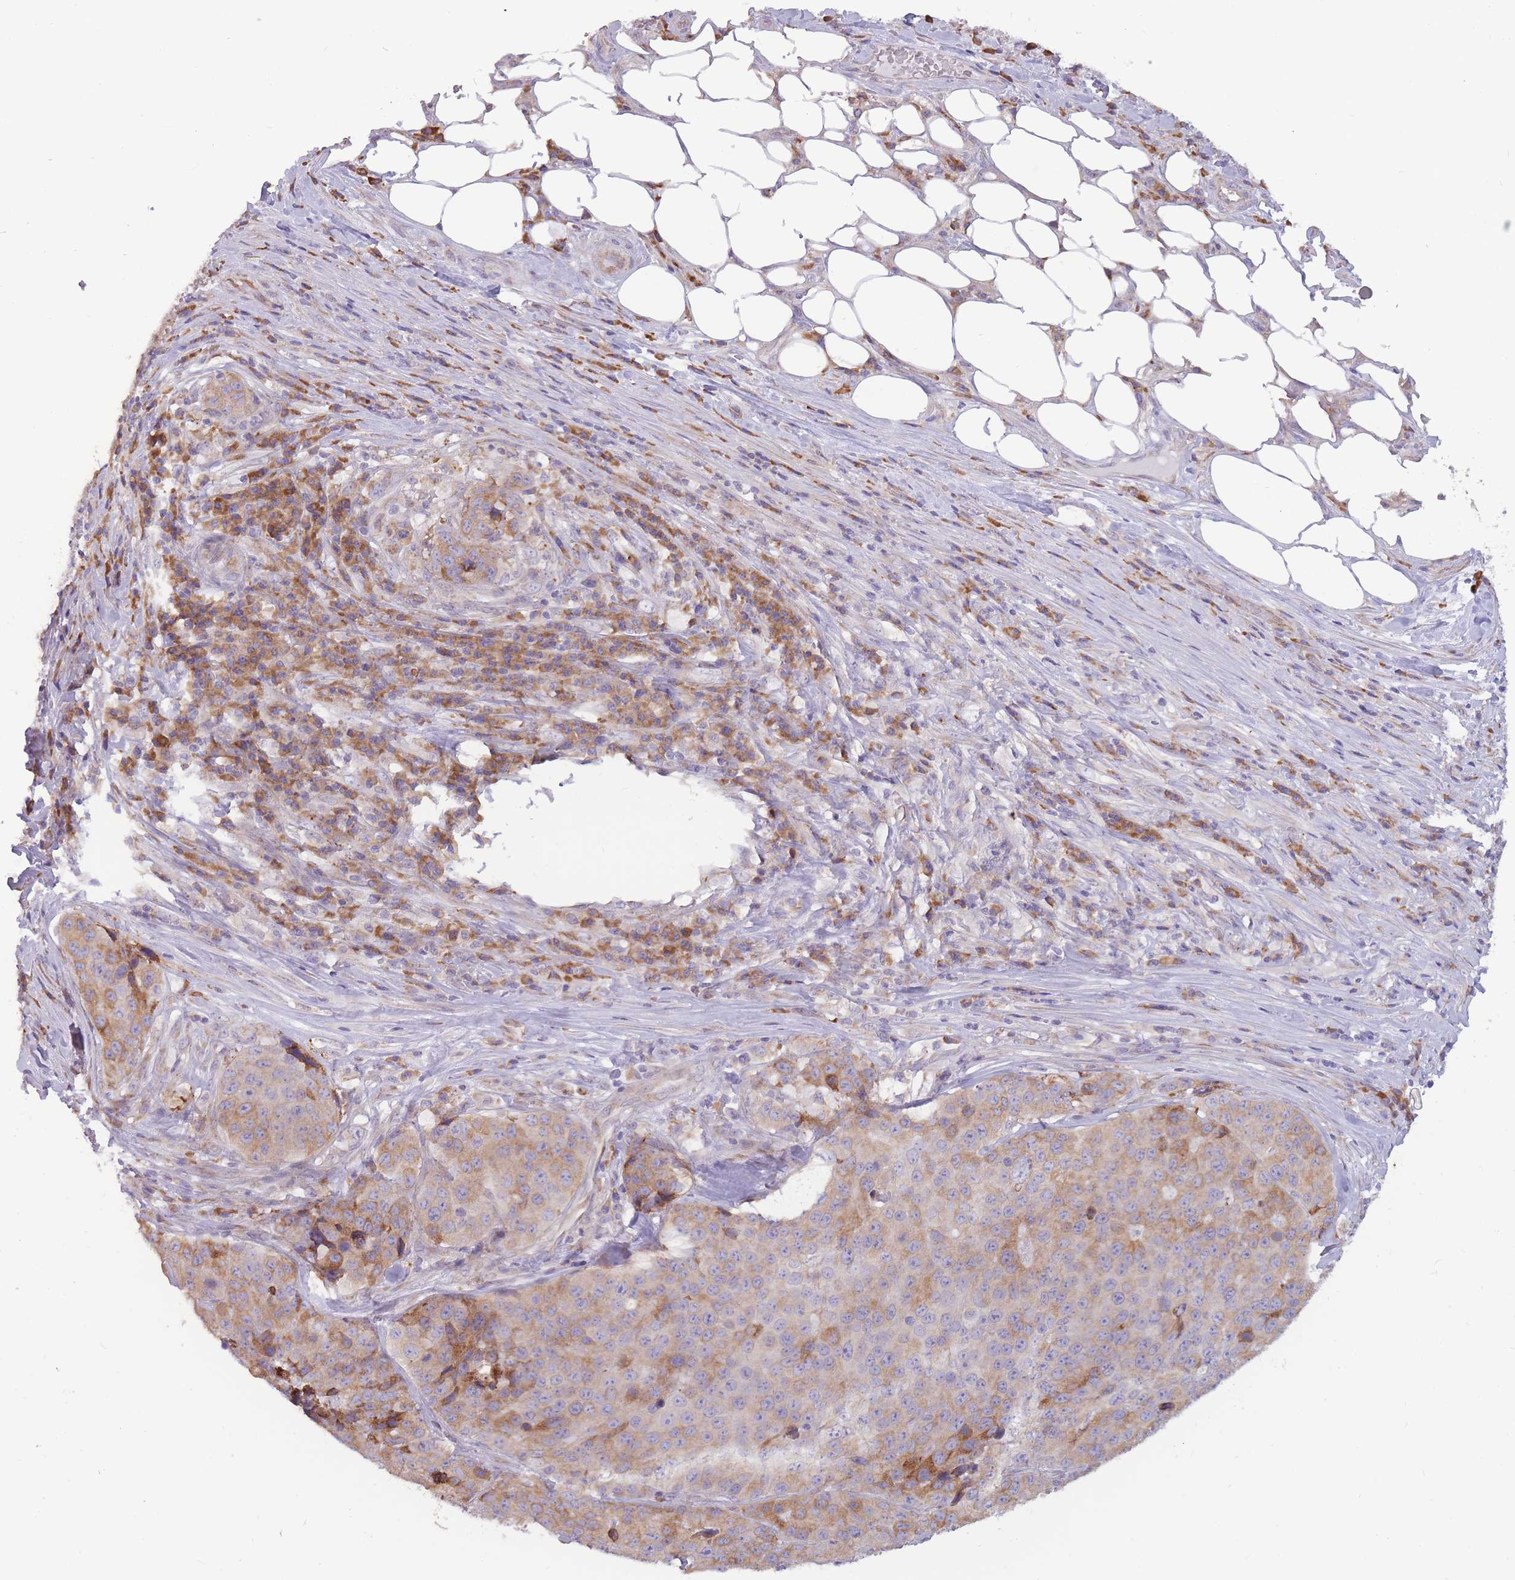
{"staining": {"intensity": "moderate", "quantity": ">75%", "location": "cytoplasmic/membranous"}, "tissue": "stomach cancer", "cell_type": "Tumor cells", "image_type": "cancer", "snomed": [{"axis": "morphology", "description": "Adenocarcinoma, NOS"}, {"axis": "topography", "description": "Stomach"}], "caption": "The photomicrograph reveals immunohistochemical staining of adenocarcinoma (stomach). There is moderate cytoplasmic/membranous staining is seen in approximately >75% of tumor cells.", "gene": "TRAPPC5", "patient": {"sex": "male", "age": 71}}